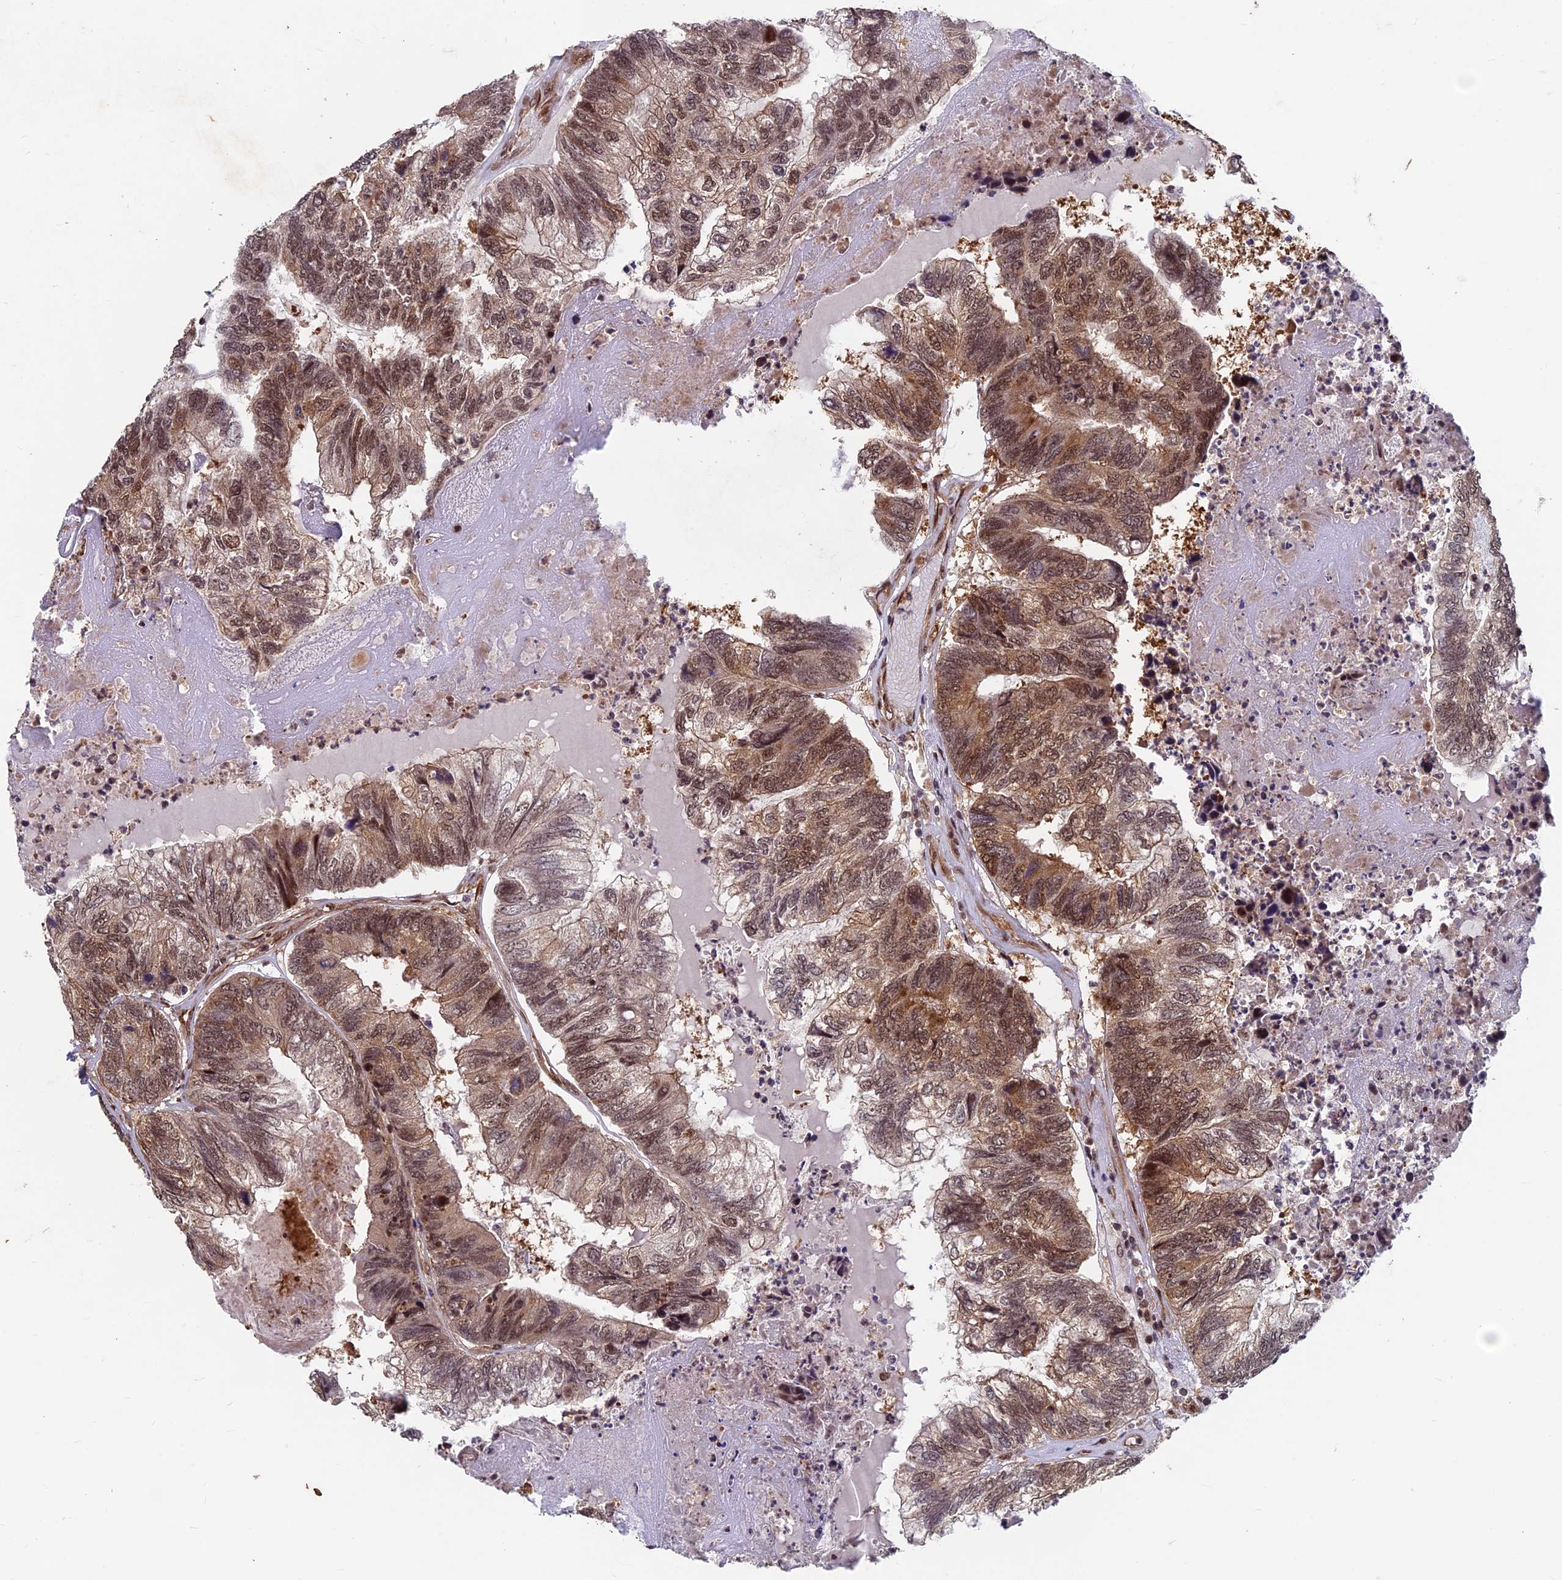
{"staining": {"intensity": "moderate", "quantity": ">75%", "location": "cytoplasmic/membranous,nuclear"}, "tissue": "colorectal cancer", "cell_type": "Tumor cells", "image_type": "cancer", "snomed": [{"axis": "morphology", "description": "Adenocarcinoma, NOS"}, {"axis": "topography", "description": "Colon"}], "caption": "An image of adenocarcinoma (colorectal) stained for a protein demonstrates moderate cytoplasmic/membranous and nuclear brown staining in tumor cells.", "gene": "FAM53C", "patient": {"sex": "female", "age": 67}}